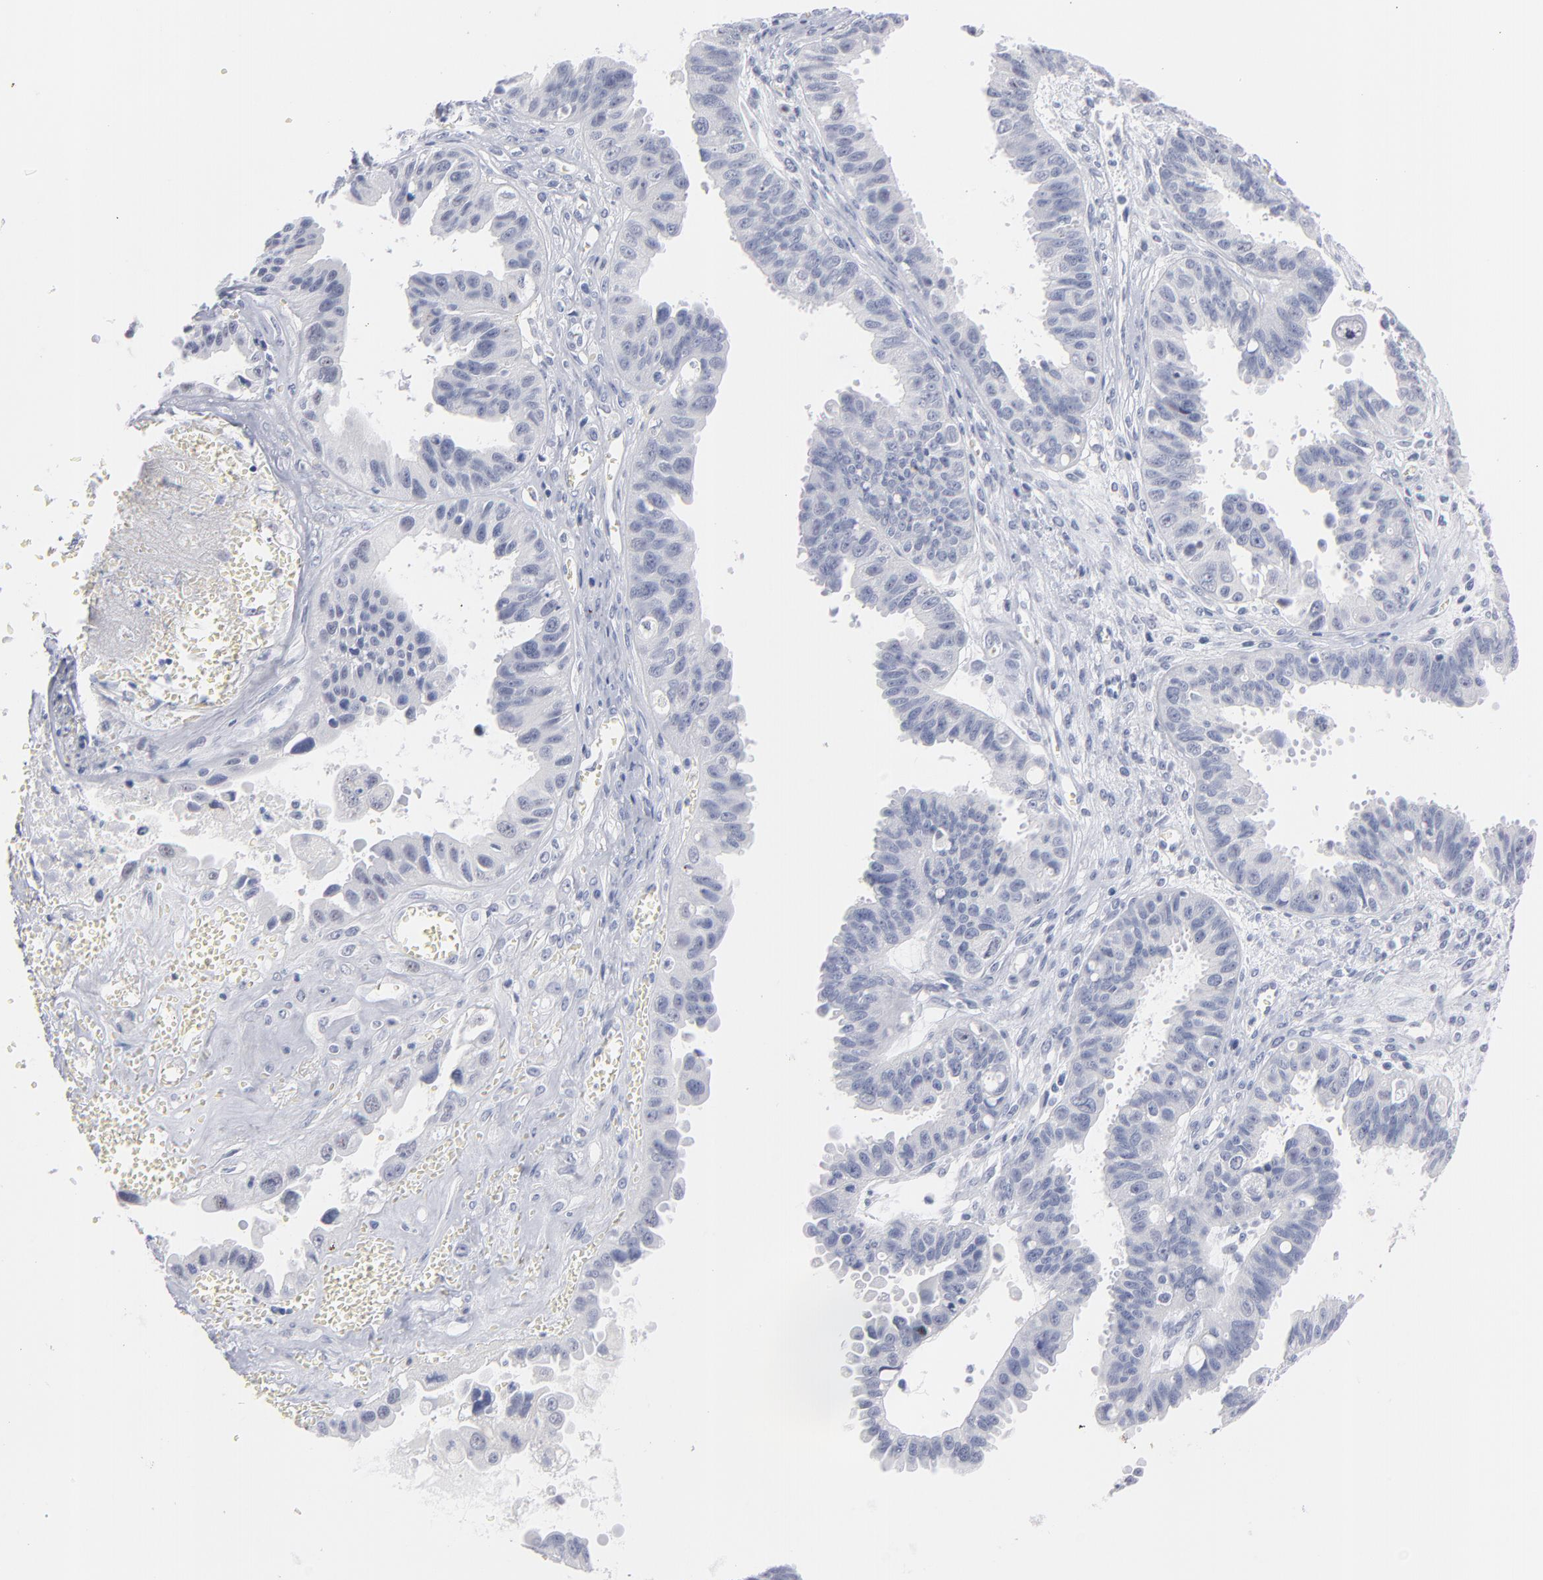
{"staining": {"intensity": "negative", "quantity": "none", "location": "none"}, "tissue": "ovarian cancer", "cell_type": "Tumor cells", "image_type": "cancer", "snomed": [{"axis": "morphology", "description": "Carcinoma, endometroid"}, {"axis": "topography", "description": "Ovary"}], "caption": "Immunohistochemical staining of ovarian cancer (endometroid carcinoma) displays no significant staining in tumor cells. The staining was performed using DAB (3,3'-diaminobenzidine) to visualize the protein expression in brown, while the nuclei were stained in blue with hematoxylin (Magnification: 20x).", "gene": "KHNYN", "patient": {"sex": "female", "age": 85}}